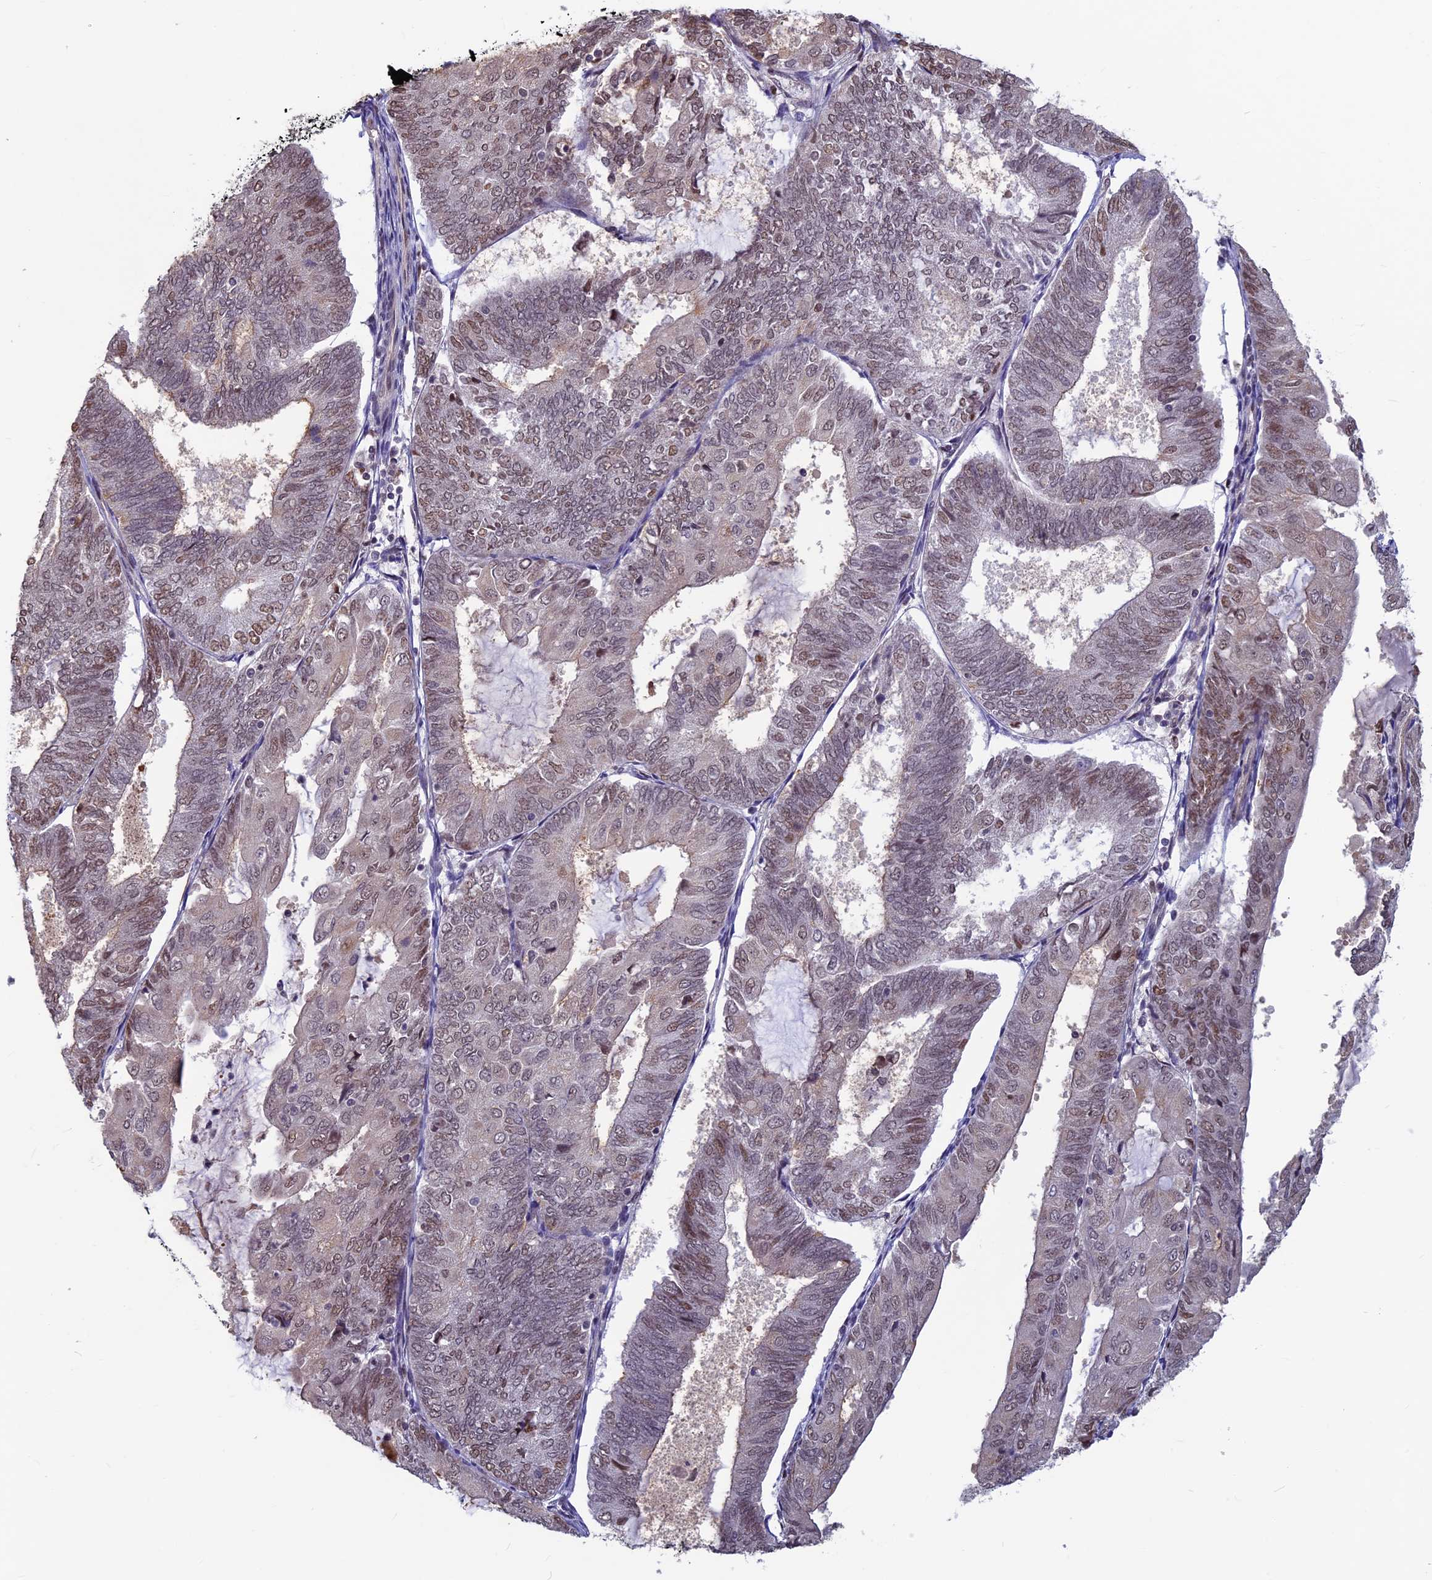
{"staining": {"intensity": "weak", "quantity": "25%-75%", "location": "nuclear"}, "tissue": "endometrial cancer", "cell_type": "Tumor cells", "image_type": "cancer", "snomed": [{"axis": "morphology", "description": "Adenocarcinoma, NOS"}, {"axis": "topography", "description": "Endometrium"}], "caption": "Brown immunohistochemical staining in adenocarcinoma (endometrial) displays weak nuclear expression in approximately 25%-75% of tumor cells.", "gene": "SPIRE1", "patient": {"sex": "female", "age": 81}}